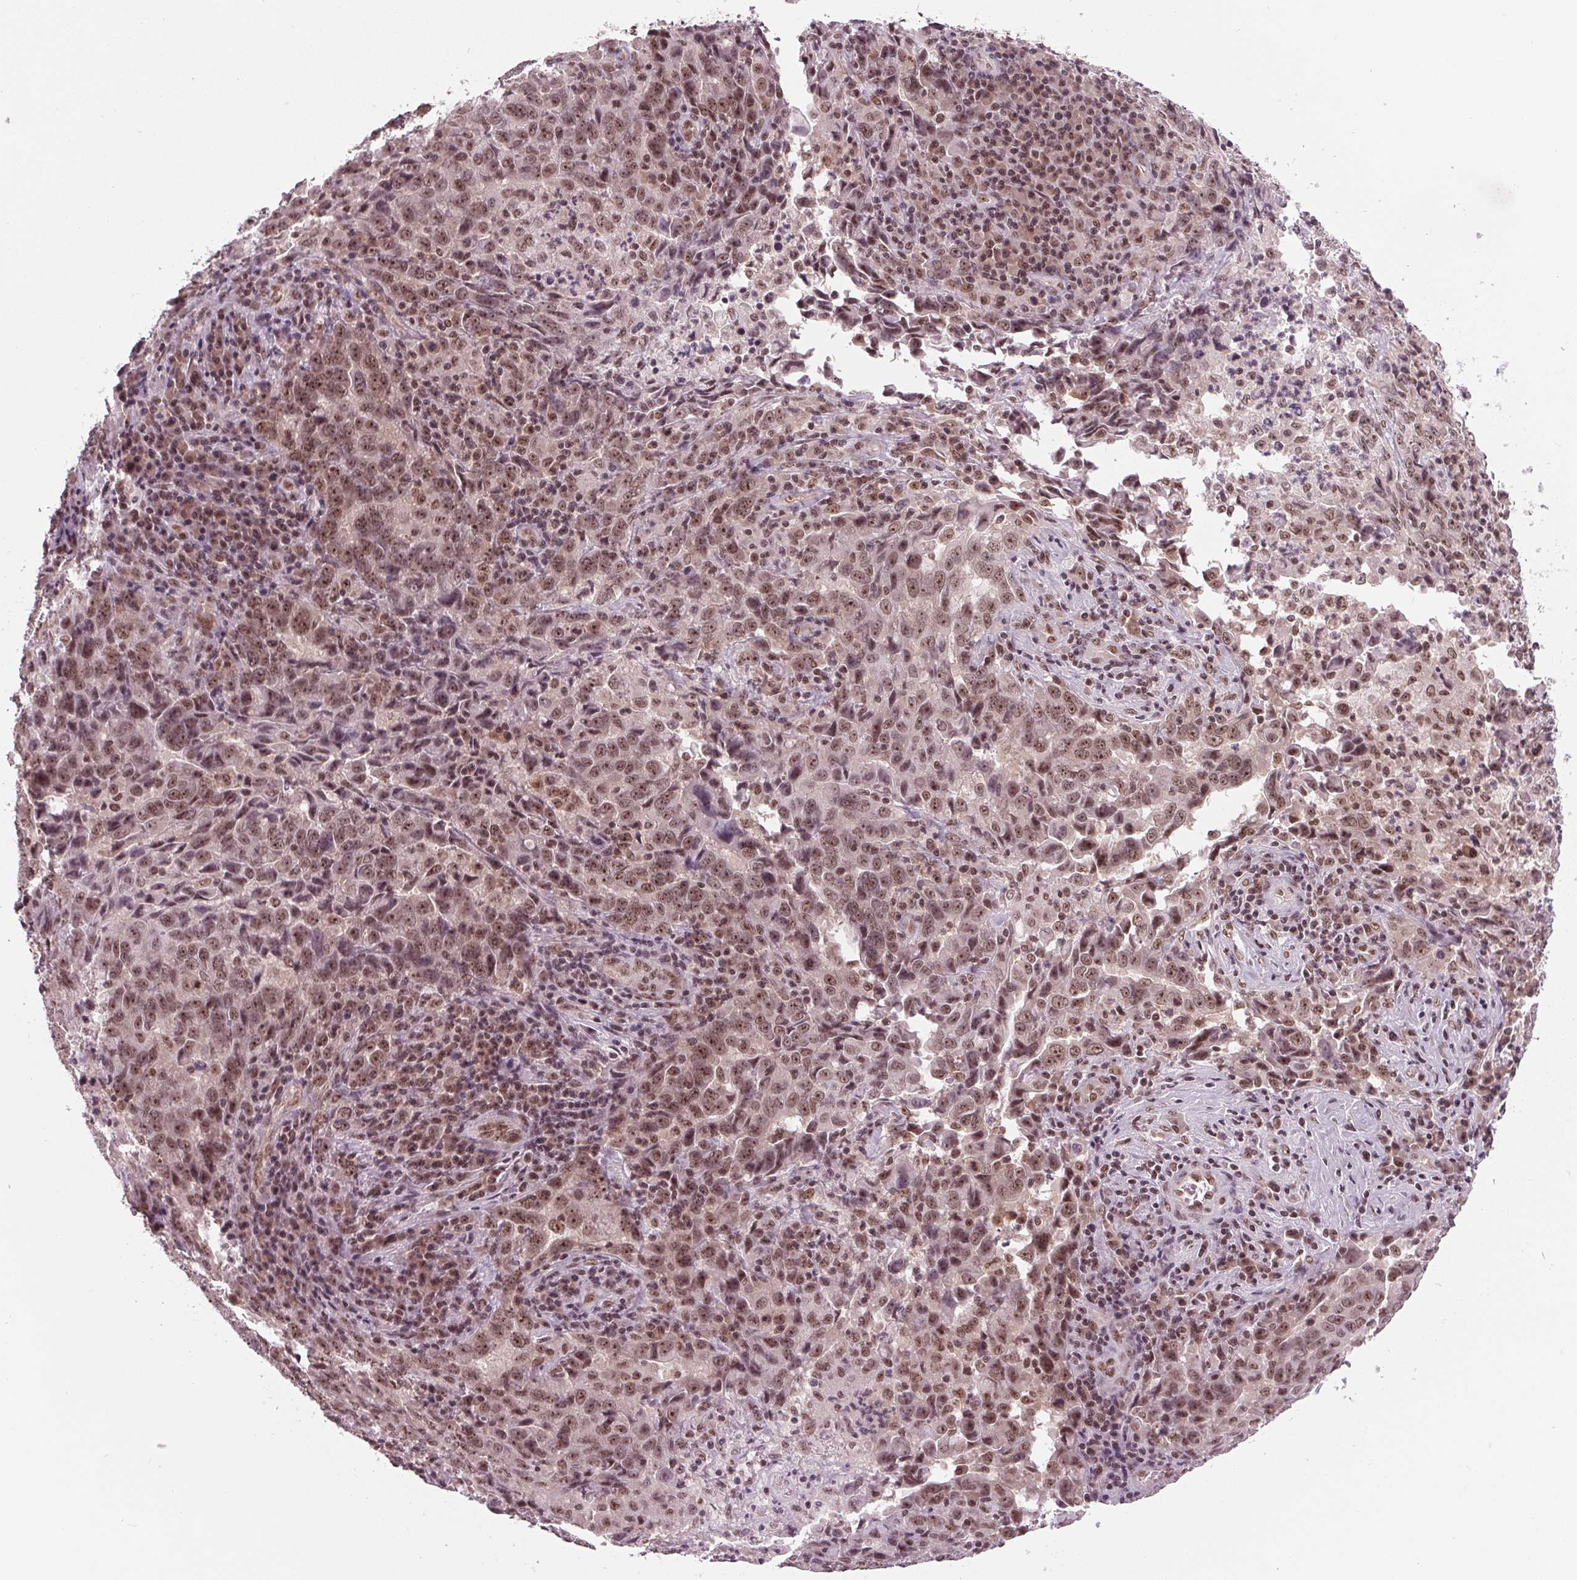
{"staining": {"intensity": "moderate", "quantity": ">75%", "location": "nuclear"}, "tissue": "lung cancer", "cell_type": "Tumor cells", "image_type": "cancer", "snomed": [{"axis": "morphology", "description": "Adenocarcinoma, NOS"}, {"axis": "topography", "description": "Lung"}], "caption": "High-power microscopy captured an IHC histopathology image of adenocarcinoma (lung), revealing moderate nuclear expression in about >75% of tumor cells. The staining is performed using DAB (3,3'-diaminobenzidine) brown chromogen to label protein expression. The nuclei are counter-stained blue using hematoxylin.", "gene": "DDX41", "patient": {"sex": "male", "age": 67}}